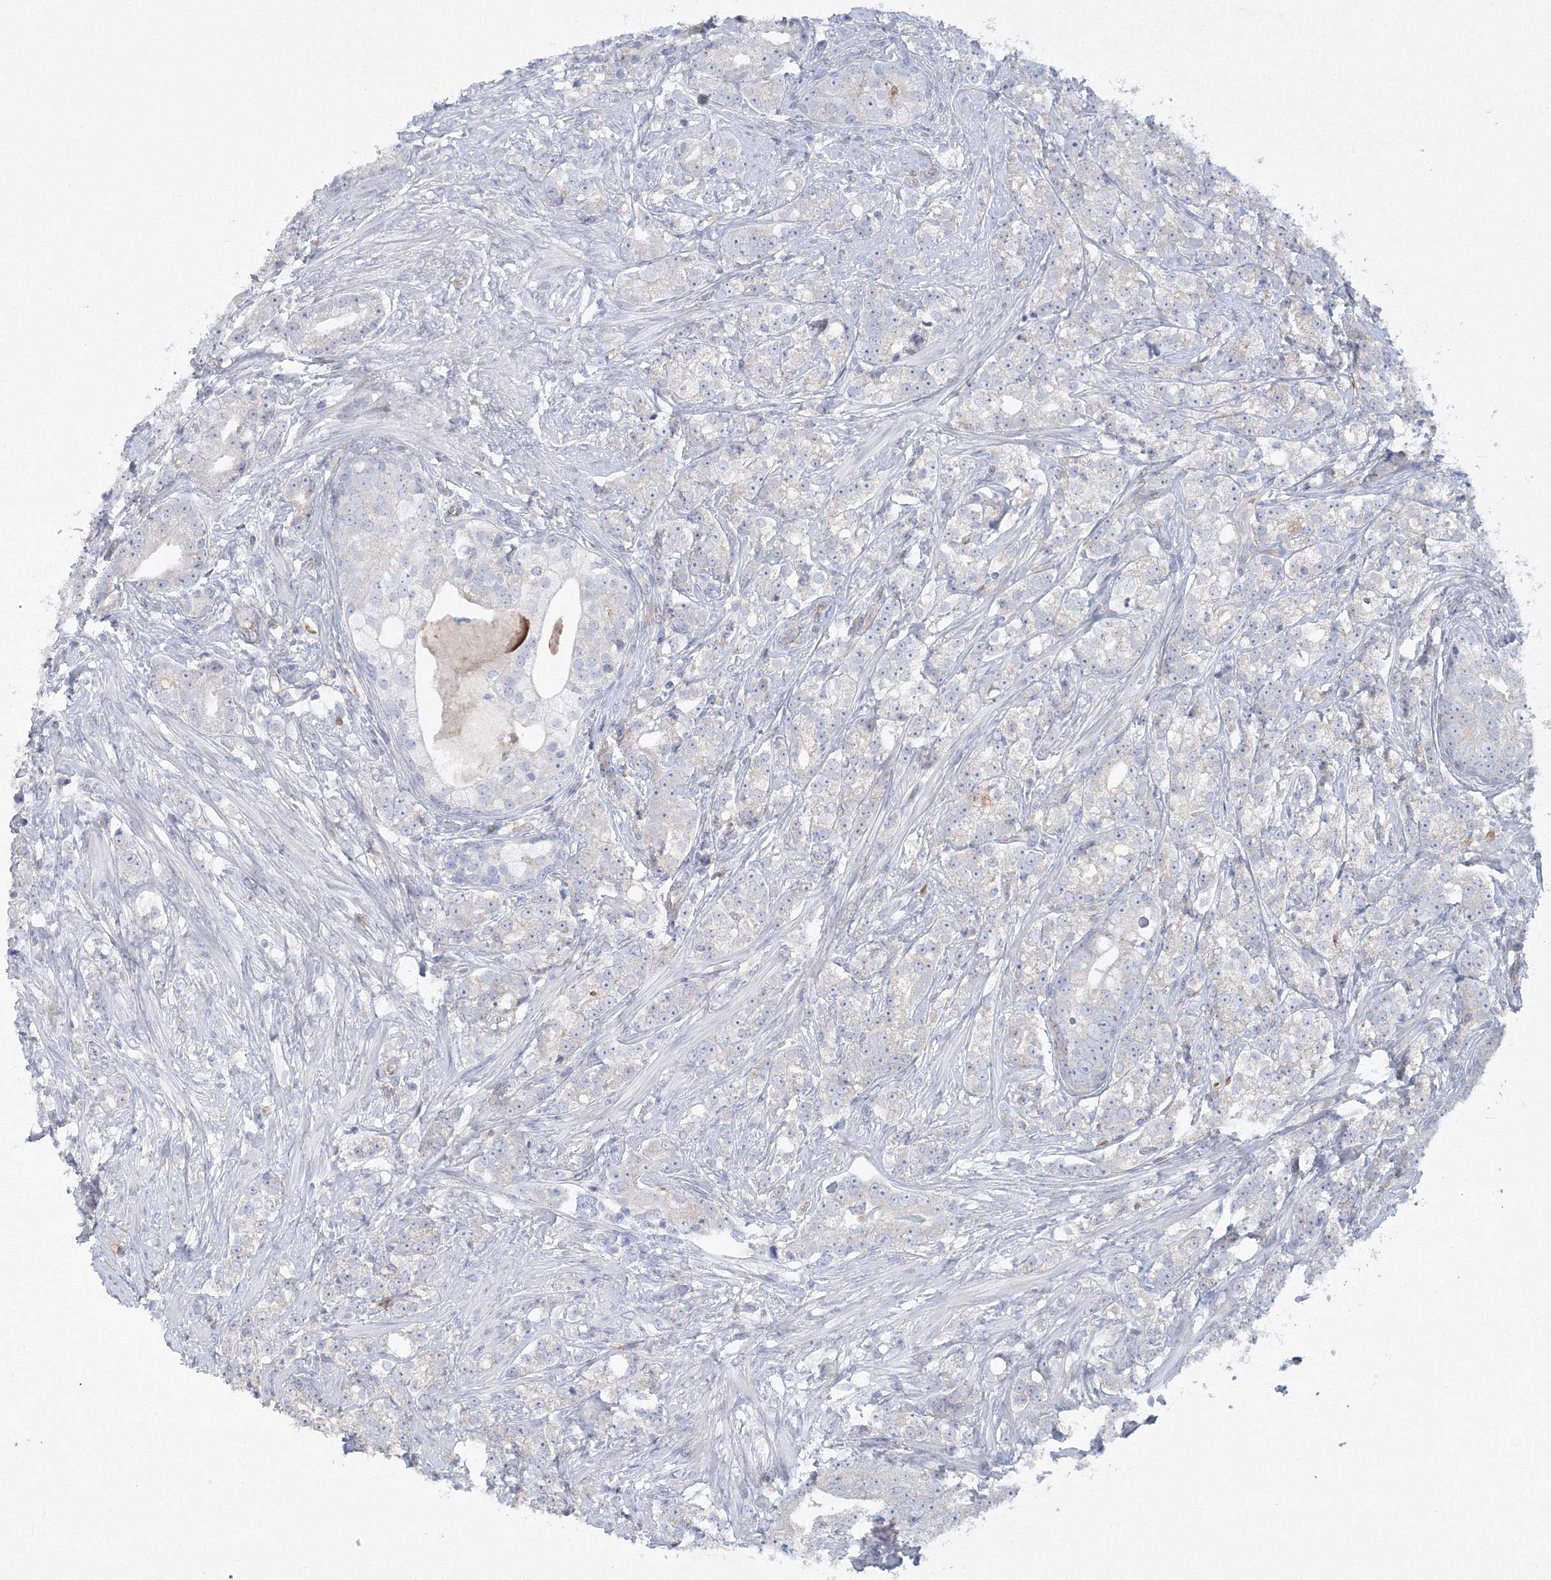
{"staining": {"intensity": "negative", "quantity": "none", "location": "none"}, "tissue": "prostate cancer", "cell_type": "Tumor cells", "image_type": "cancer", "snomed": [{"axis": "morphology", "description": "Adenocarcinoma, High grade"}, {"axis": "topography", "description": "Prostate"}], "caption": "A histopathology image of human prostate cancer (high-grade adenocarcinoma) is negative for staining in tumor cells.", "gene": "WDR49", "patient": {"sex": "male", "age": 69}}